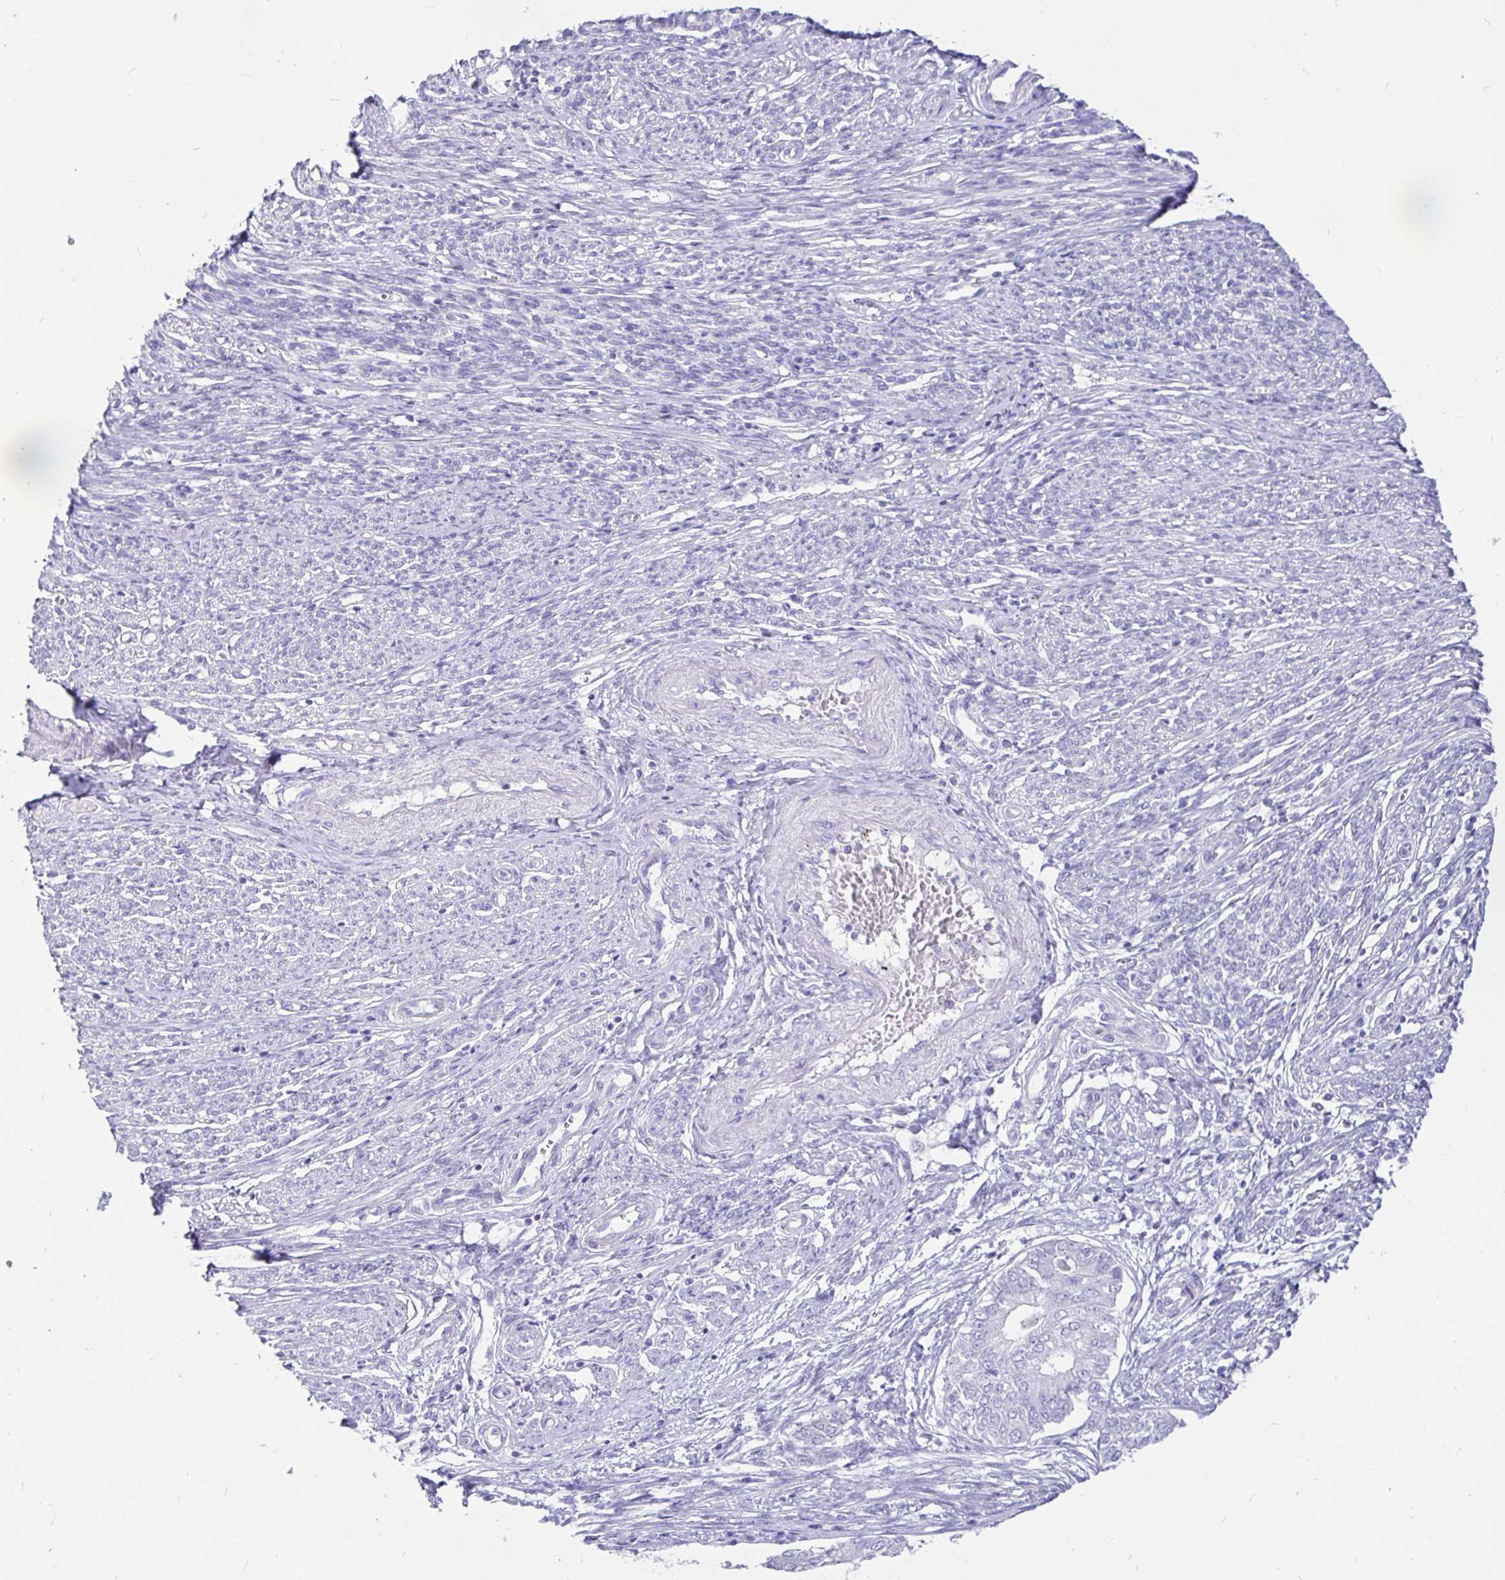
{"staining": {"intensity": "negative", "quantity": "none", "location": "none"}, "tissue": "endometrial cancer", "cell_type": "Tumor cells", "image_type": "cancer", "snomed": [{"axis": "morphology", "description": "Adenocarcinoma, NOS"}, {"axis": "topography", "description": "Endometrium"}], "caption": "There is no significant positivity in tumor cells of endometrial cancer. (Brightfield microscopy of DAB (3,3'-diaminobenzidine) IHC at high magnification).", "gene": "TPTE", "patient": {"sex": "female", "age": 62}}